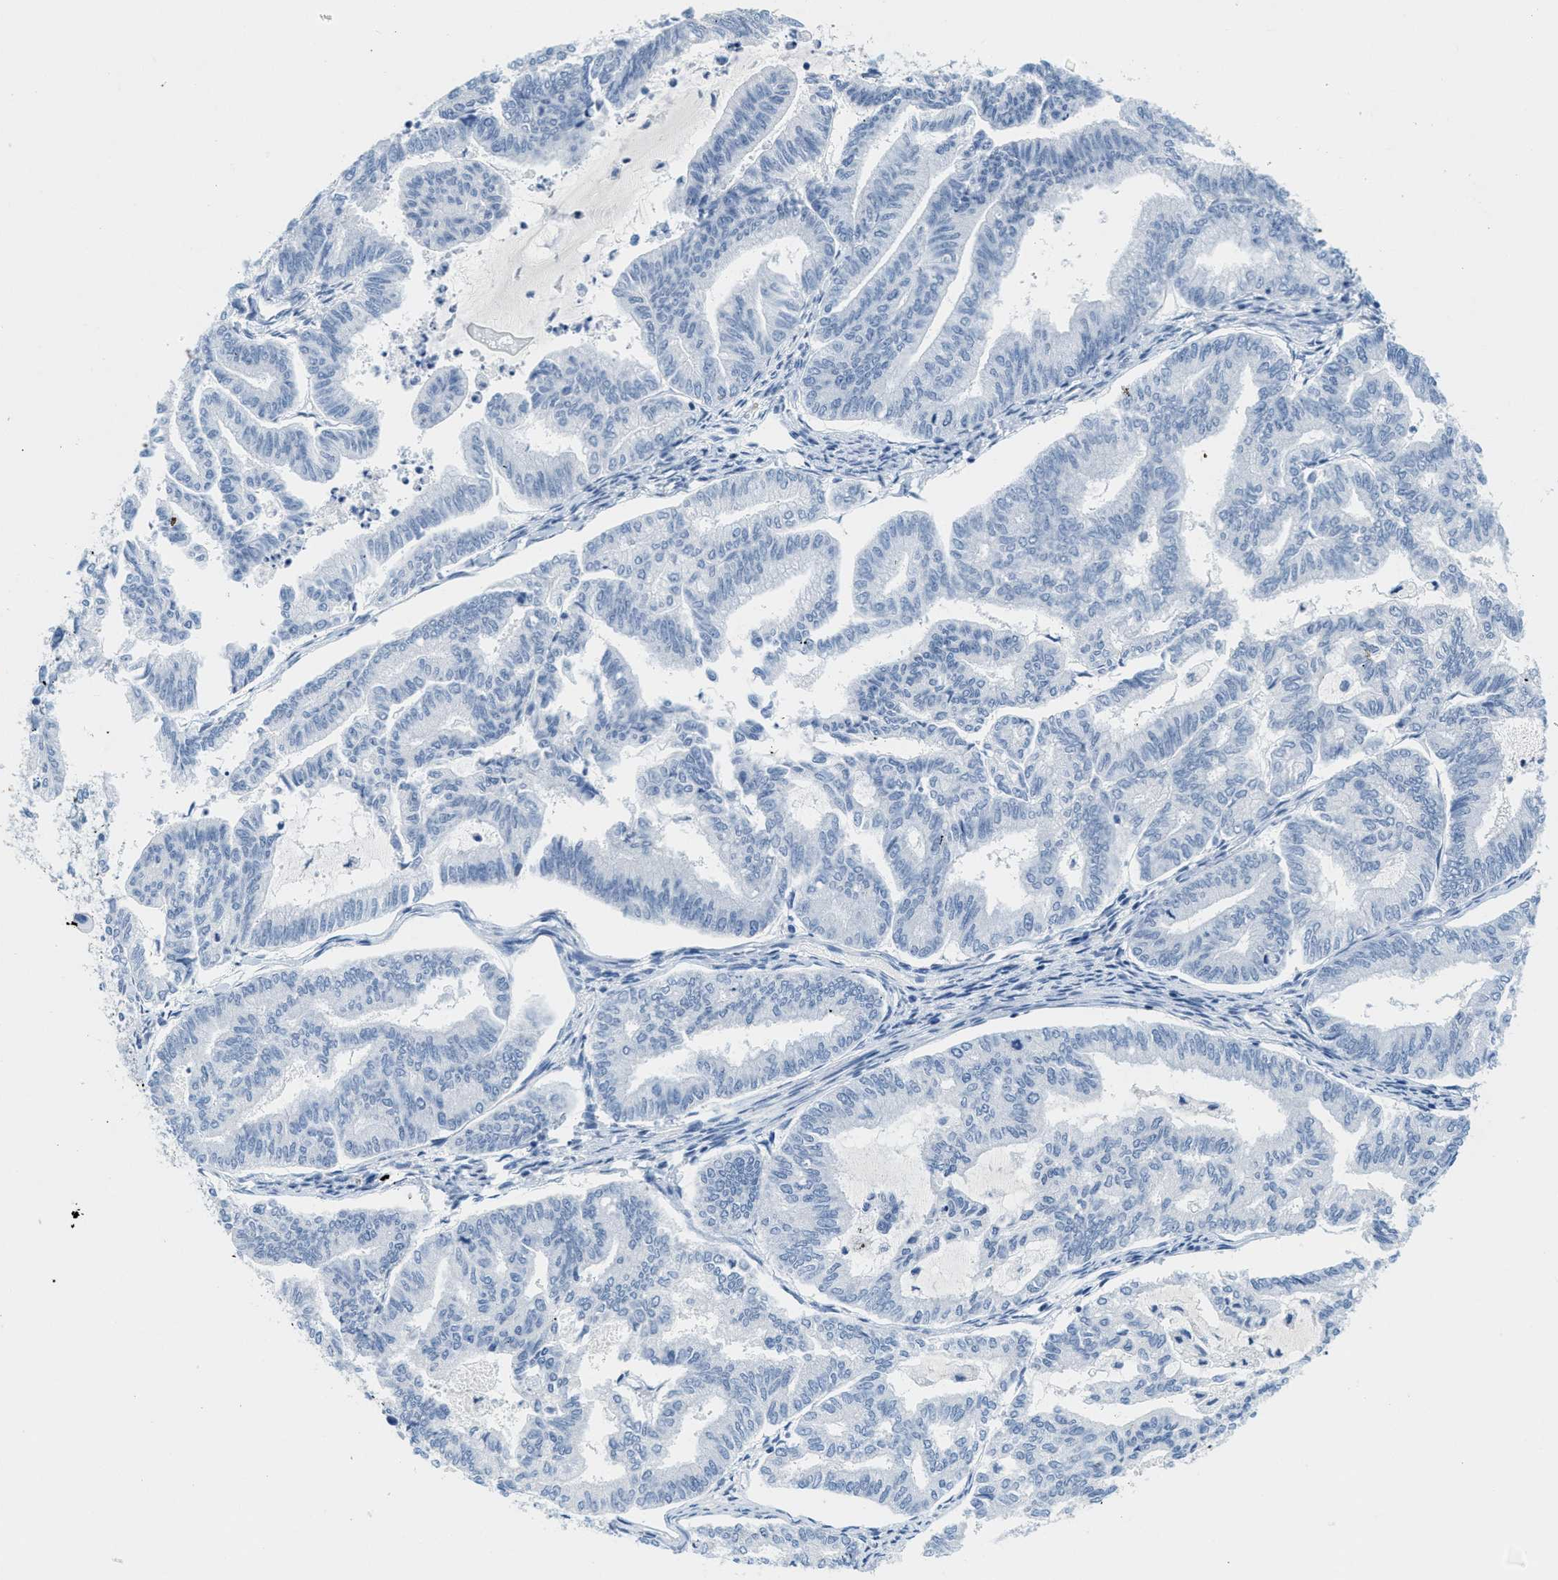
{"staining": {"intensity": "negative", "quantity": "none", "location": "none"}, "tissue": "endometrial cancer", "cell_type": "Tumor cells", "image_type": "cancer", "snomed": [{"axis": "morphology", "description": "Adenocarcinoma, NOS"}, {"axis": "topography", "description": "Endometrium"}], "caption": "DAB immunohistochemical staining of human adenocarcinoma (endometrial) displays no significant expression in tumor cells. (DAB (3,3'-diaminobenzidine) immunohistochemistry (IHC), high magnification).", "gene": "GPM6A", "patient": {"sex": "female", "age": 79}}